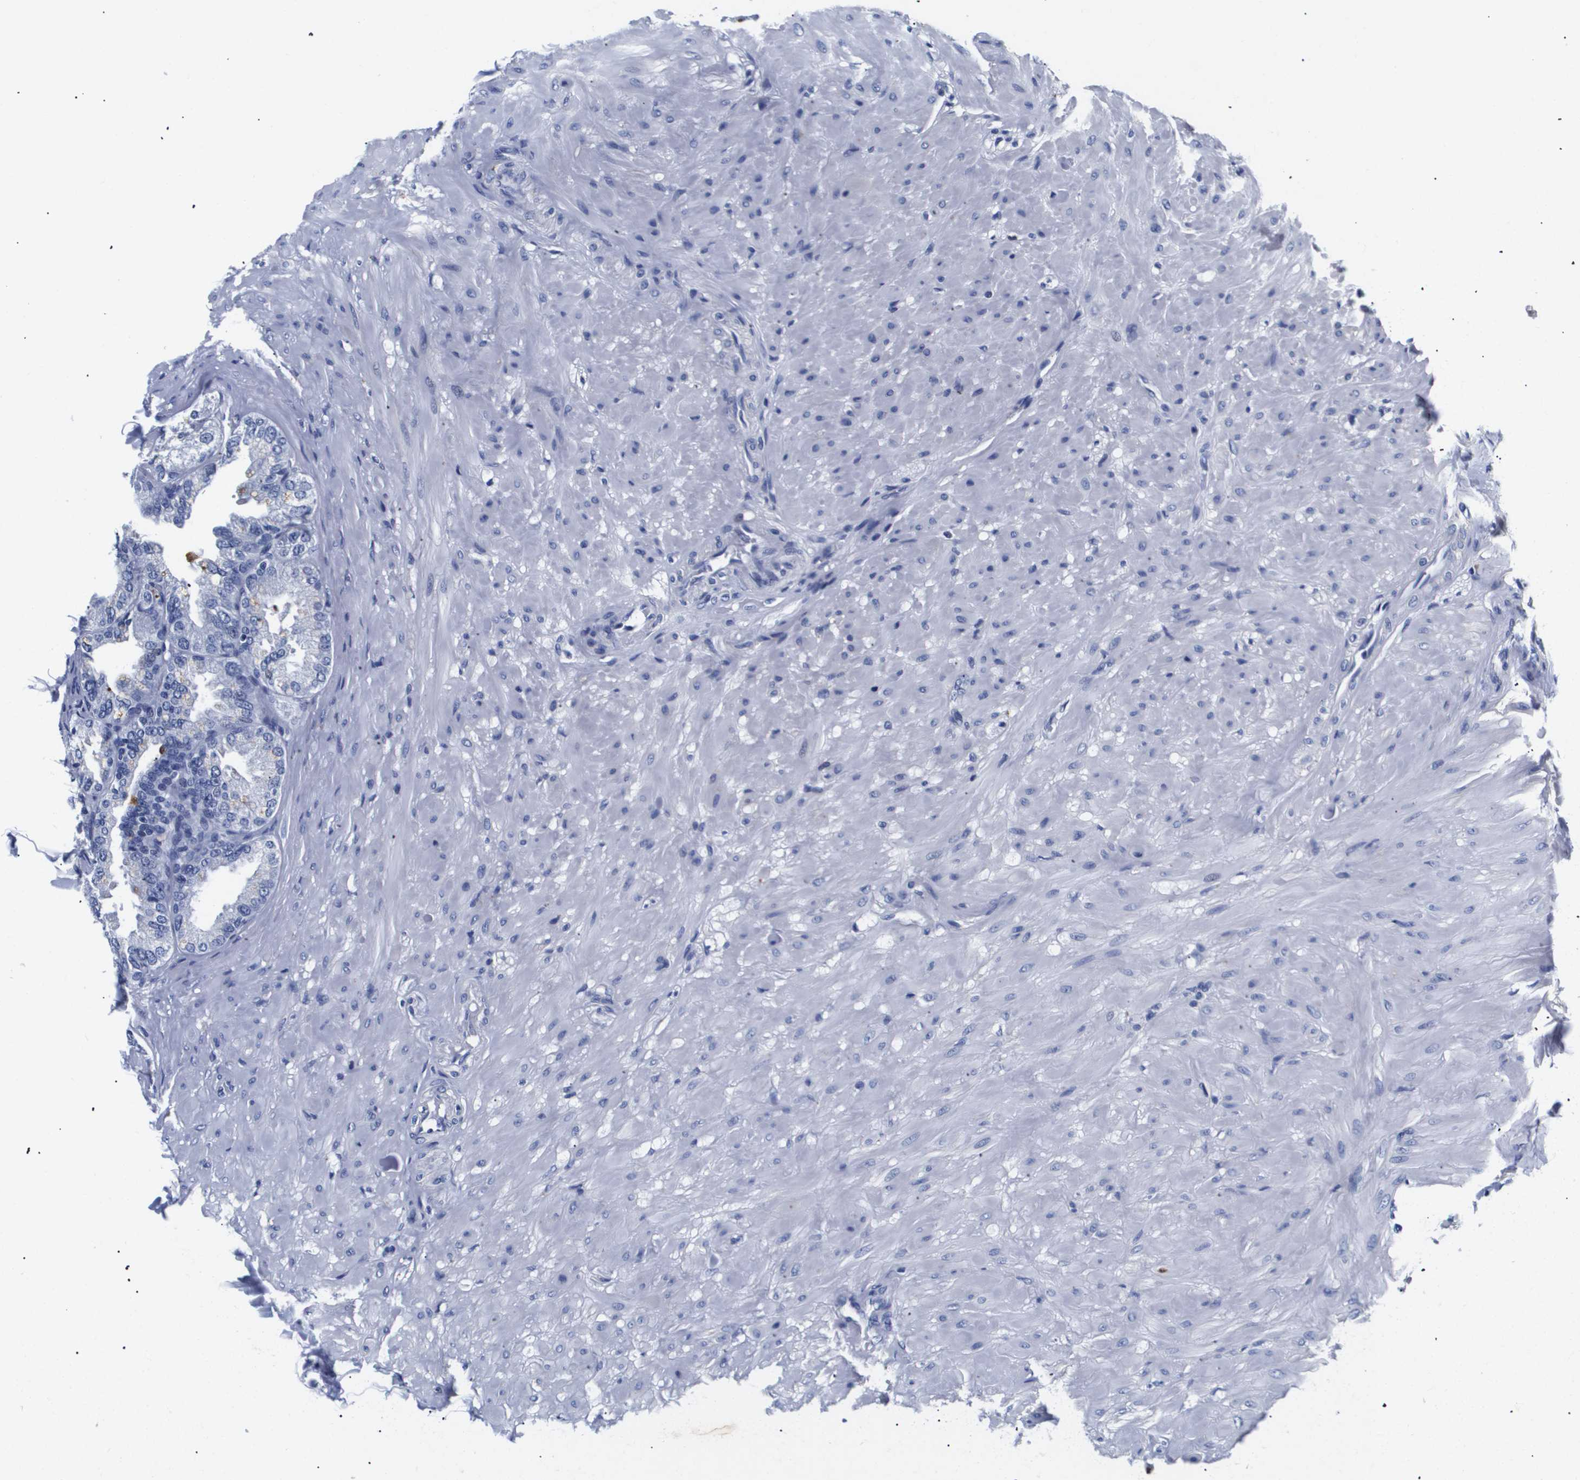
{"staining": {"intensity": "moderate", "quantity": "<25%", "location": "cytoplasmic/membranous"}, "tissue": "seminal vesicle", "cell_type": "Glandular cells", "image_type": "normal", "snomed": [{"axis": "morphology", "description": "Normal tissue, NOS"}, {"axis": "topography", "description": "Seminal veicle"}], "caption": "Immunohistochemistry (IHC) histopathology image of normal human seminal vesicle stained for a protein (brown), which demonstrates low levels of moderate cytoplasmic/membranous positivity in about <25% of glandular cells.", "gene": "ATP6V0A4", "patient": {"sex": "male", "age": 68}}